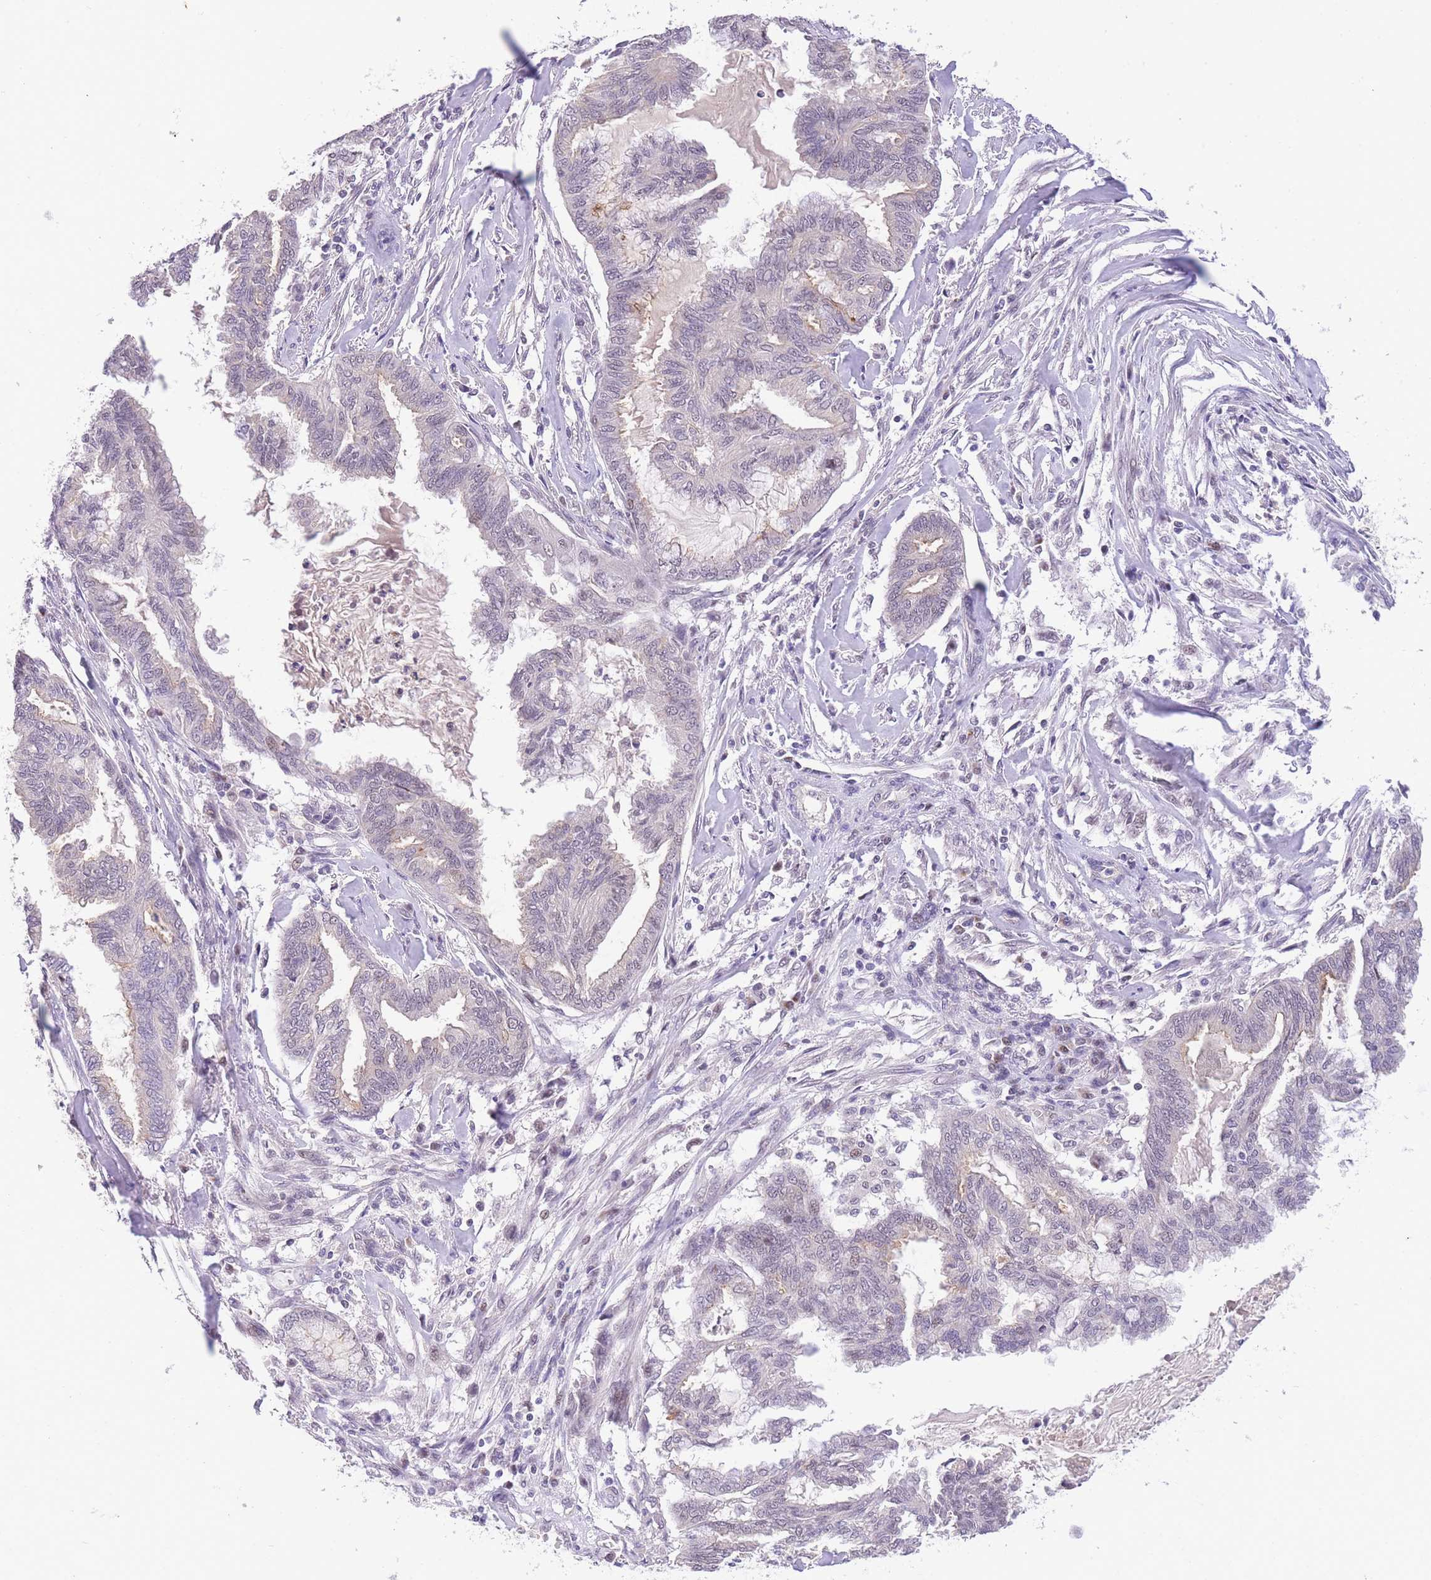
{"staining": {"intensity": "negative", "quantity": "none", "location": "none"}, "tissue": "endometrial cancer", "cell_type": "Tumor cells", "image_type": "cancer", "snomed": [{"axis": "morphology", "description": "Adenocarcinoma, NOS"}, {"axis": "topography", "description": "Endometrium"}], "caption": "Tumor cells show no significant protein staining in endometrial adenocarcinoma.", "gene": "SLC35F2", "patient": {"sex": "female", "age": 86}}